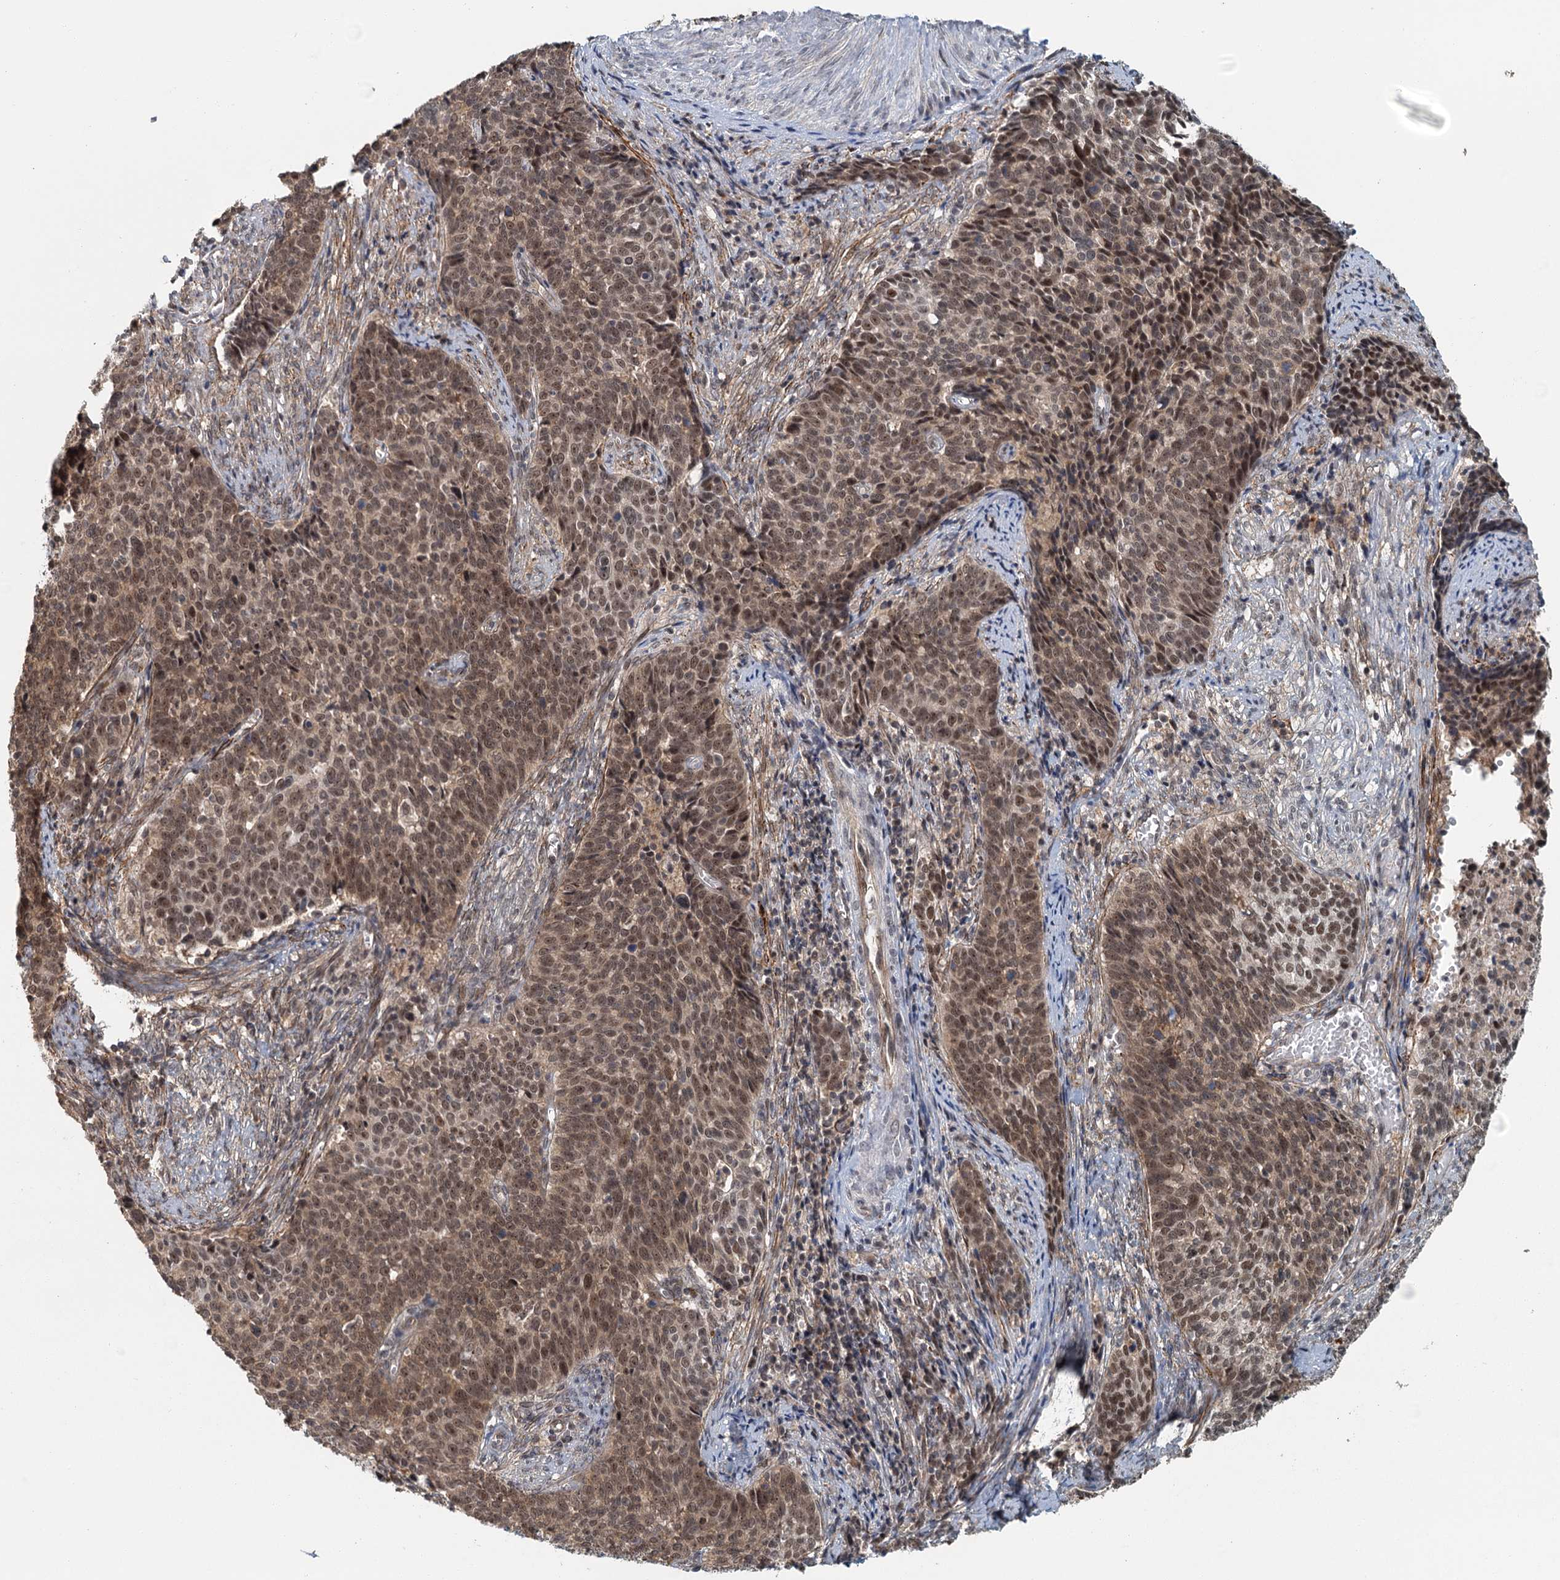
{"staining": {"intensity": "moderate", "quantity": ">75%", "location": "cytoplasmic/membranous,nuclear"}, "tissue": "cervical cancer", "cell_type": "Tumor cells", "image_type": "cancer", "snomed": [{"axis": "morphology", "description": "Squamous cell carcinoma, NOS"}, {"axis": "topography", "description": "Cervix"}], "caption": "Cervical cancer was stained to show a protein in brown. There is medium levels of moderate cytoplasmic/membranous and nuclear staining in approximately >75% of tumor cells. (Brightfield microscopy of DAB IHC at high magnification).", "gene": "TAS2R42", "patient": {"sex": "female", "age": 39}}